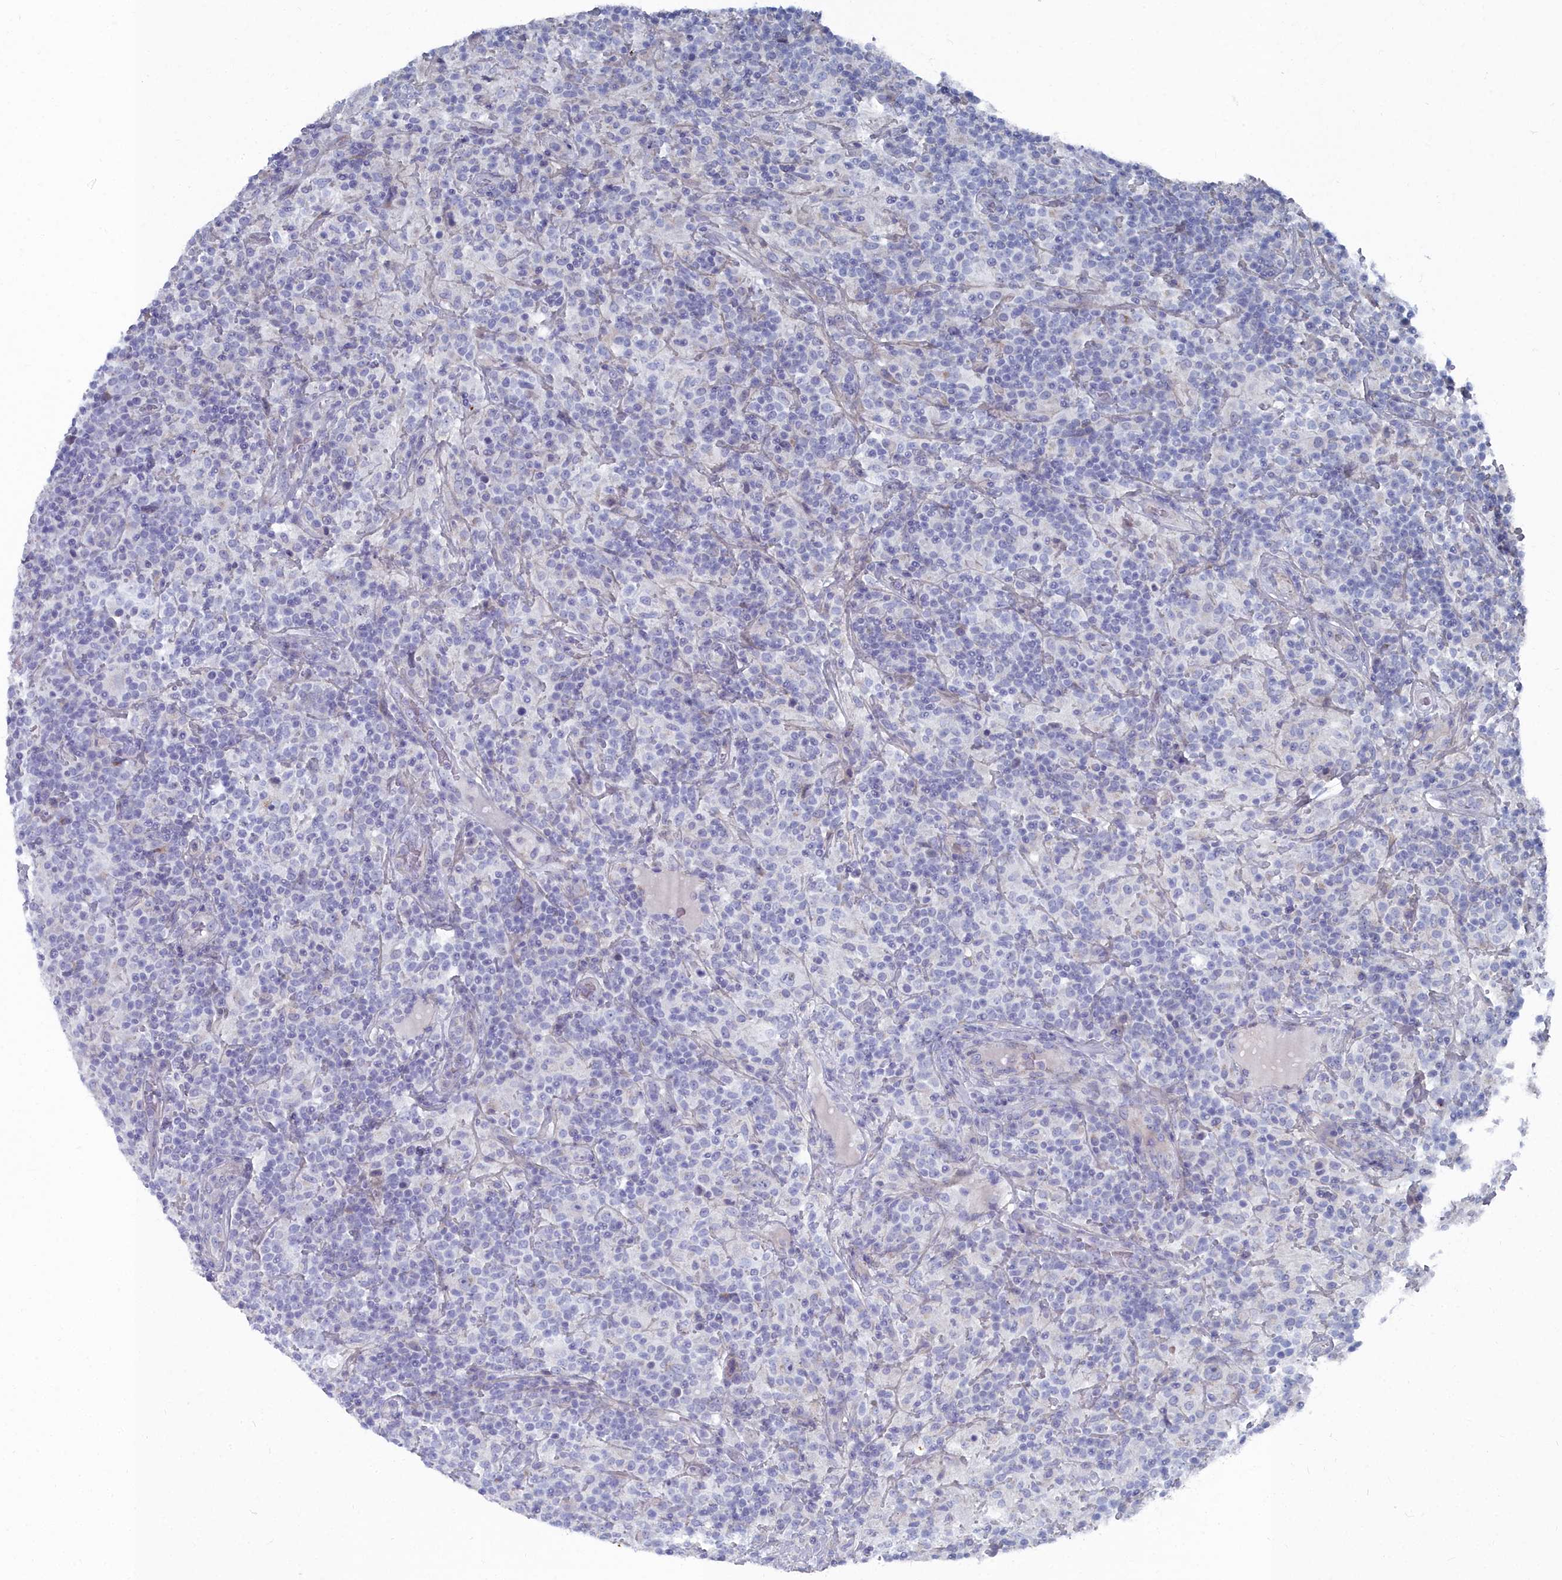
{"staining": {"intensity": "negative", "quantity": "none", "location": "none"}, "tissue": "lymphoma", "cell_type": "Tumor cells", "image_type": "cancer", "snomed": [{"axis": "morphology", "description": "Hodgkin's disease, NOS"}, {"axis": "topography", "description": "Lymph node"}], "caption": "Hodgkin's disease was stained to show a protein in brown. There is no significant positivity in tumor cells. The staining was performed using DAB to visualize the protein expression in brown, while the nuclei were stained in blue with hematoxylin (Magnification: 20x).", "gene": "SHISAL2A", "patient": {"sex": "male", "age": 70}}